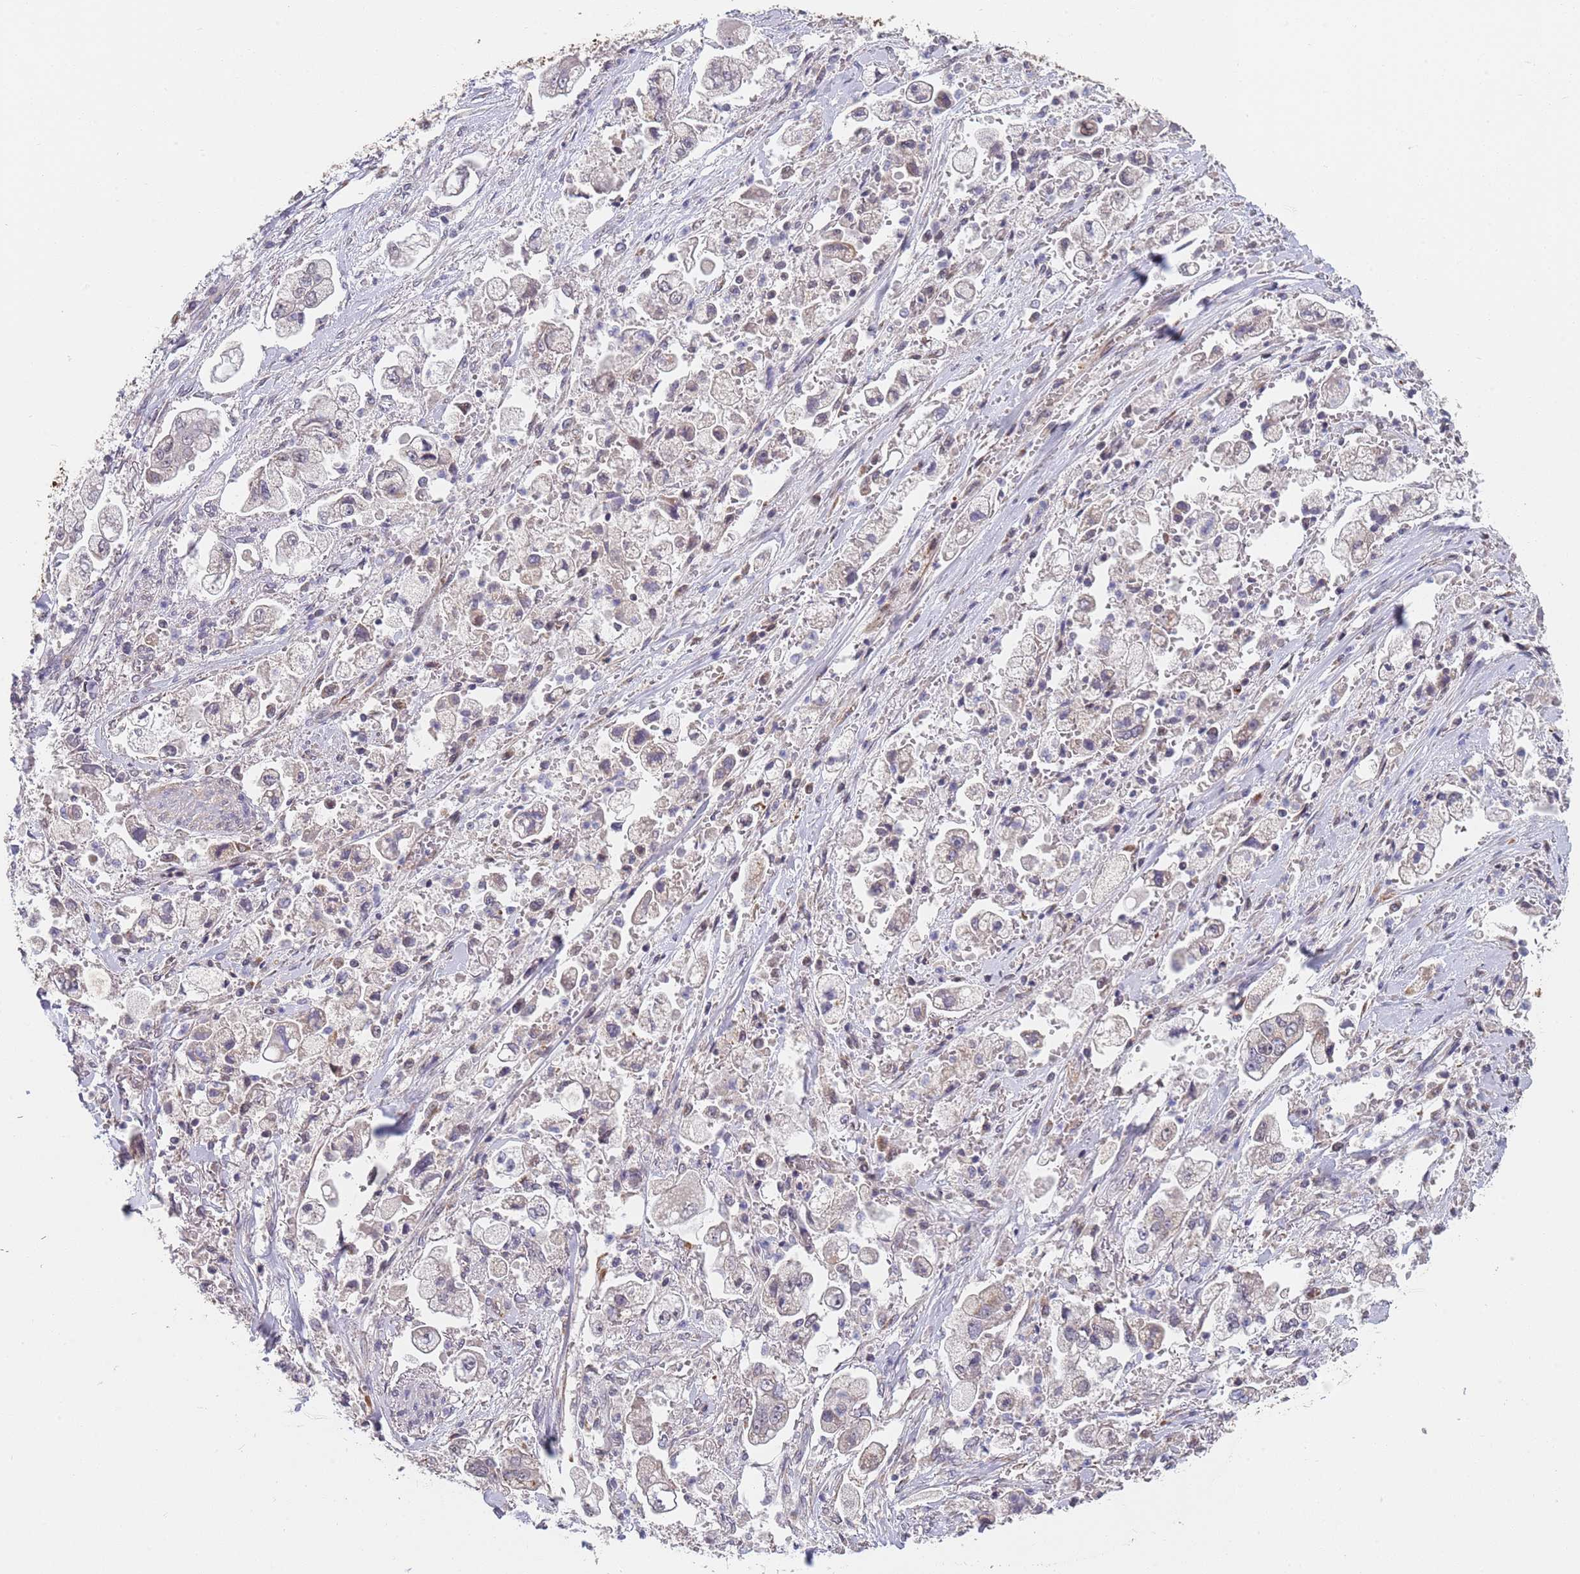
{"staining": {"intensity": "negative", "quantity": "none", "location": "none"}, "tissue": "stomach cancer", "cell_type": "Tumor cells", "image_type": "cancer", "snomed": [{"axis": "morphology", "description": "Adenocarcinoma, NOS"}, {"axis": "topography", "description": "Stomach"}], "caption": "Immunohistochemical staining of human adenocarcinoma (stomach) exhibits no significant positivity in tumor cells. (Immunohistochemistry (ihc), brightfield microscopy, high magnification).", "gene": "B4GALT4", "patient": {"sex": "male", "age": 62}}